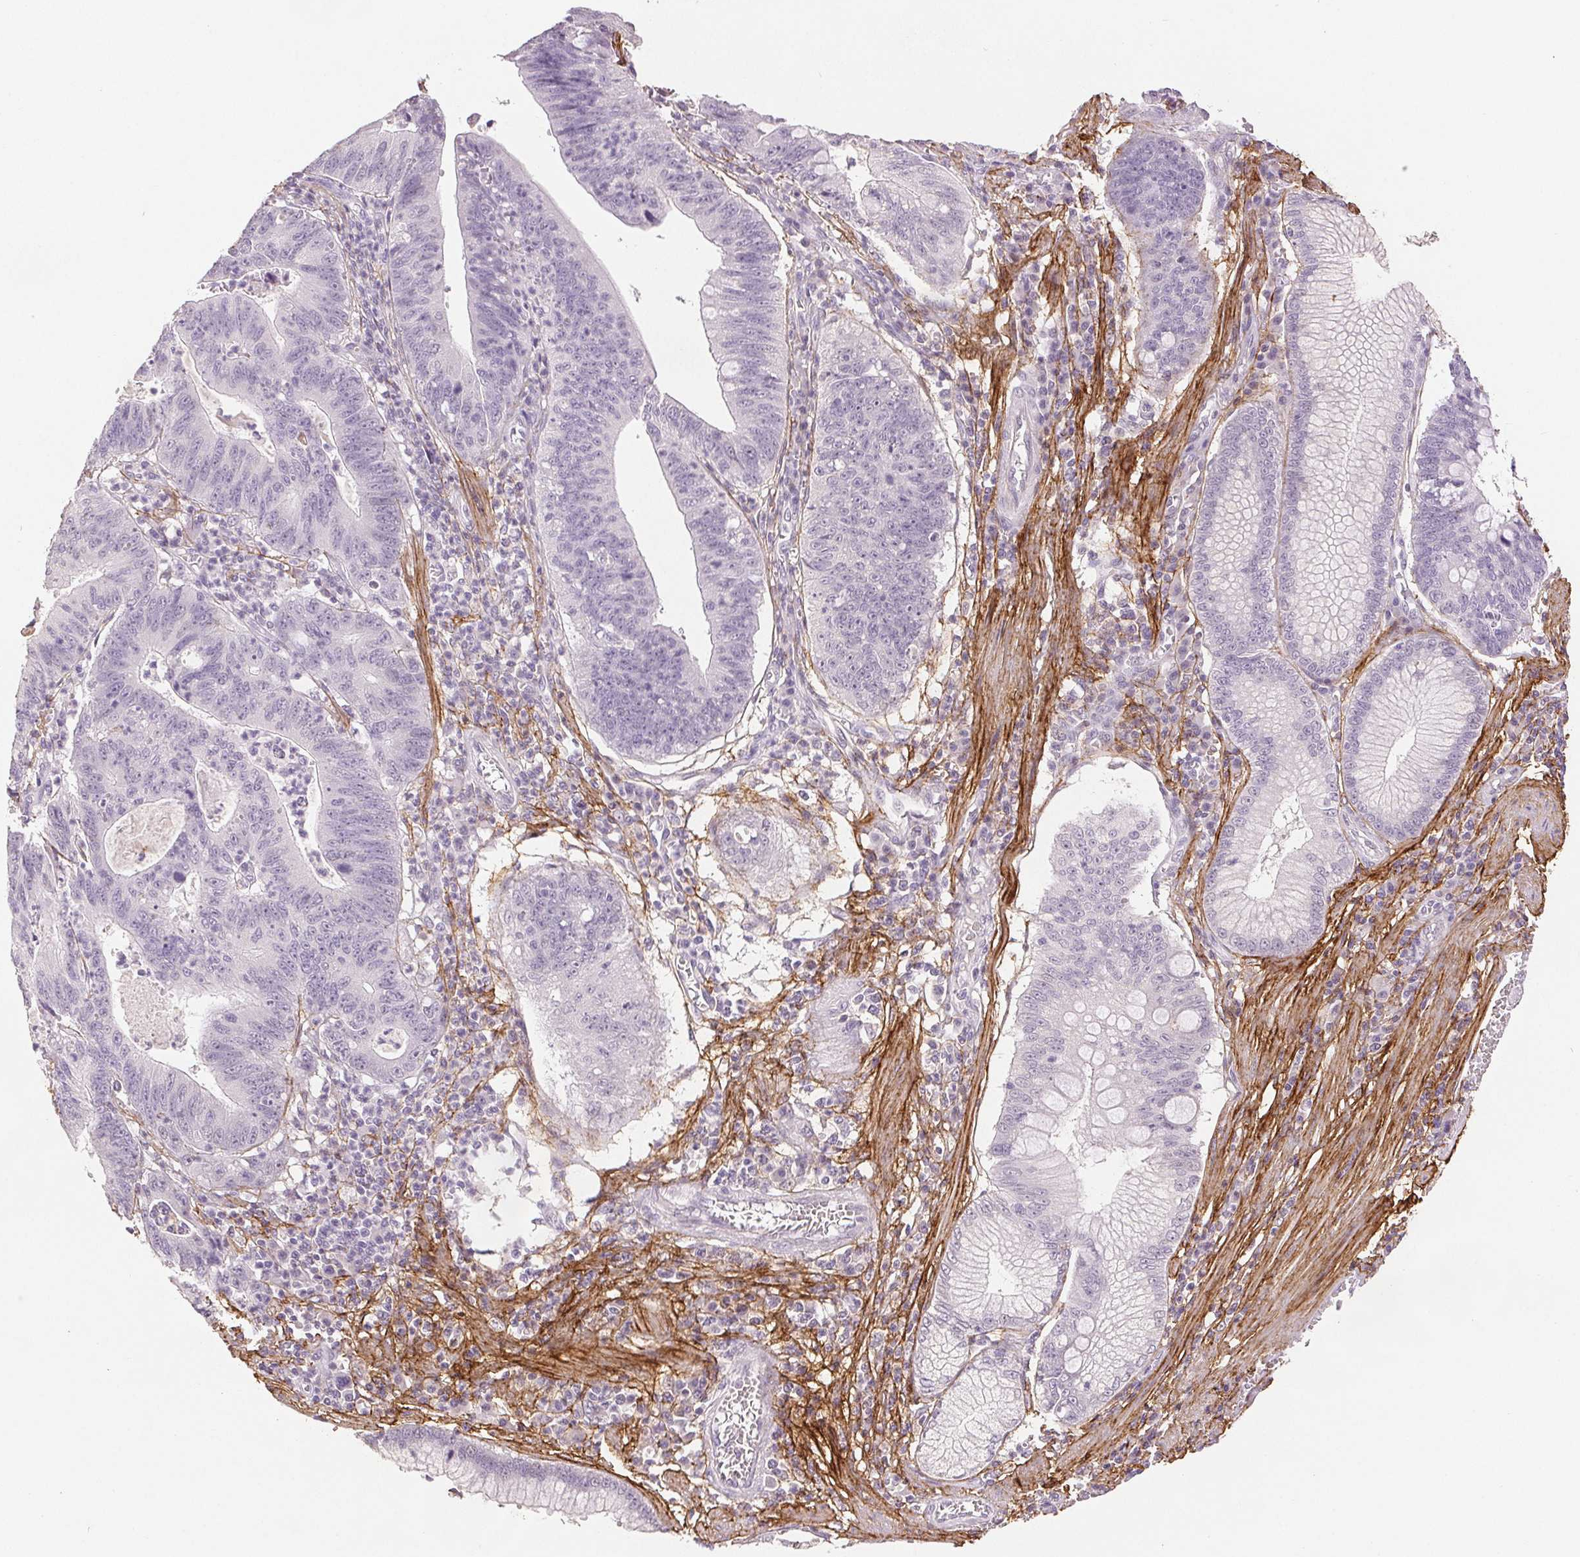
{"staining": {"intensity": "negative", "quantity": "none", "location": "none"}, "tissue": "stomach cancer", "cell_type": "Tumor cells", "image_type": "cancer", "snomed": [{"axis": "morphology", "description": "Adenocarcinoma, NOS"}, {"axis": "topography", "description": "Stomach"}], "caption": "Immunohistochemical staining of adenocarcinoma (stomach) reveals no significant staining in tumor cells.", "gene": "FBN1", "patient": {"sex": "male", "age": 59}}